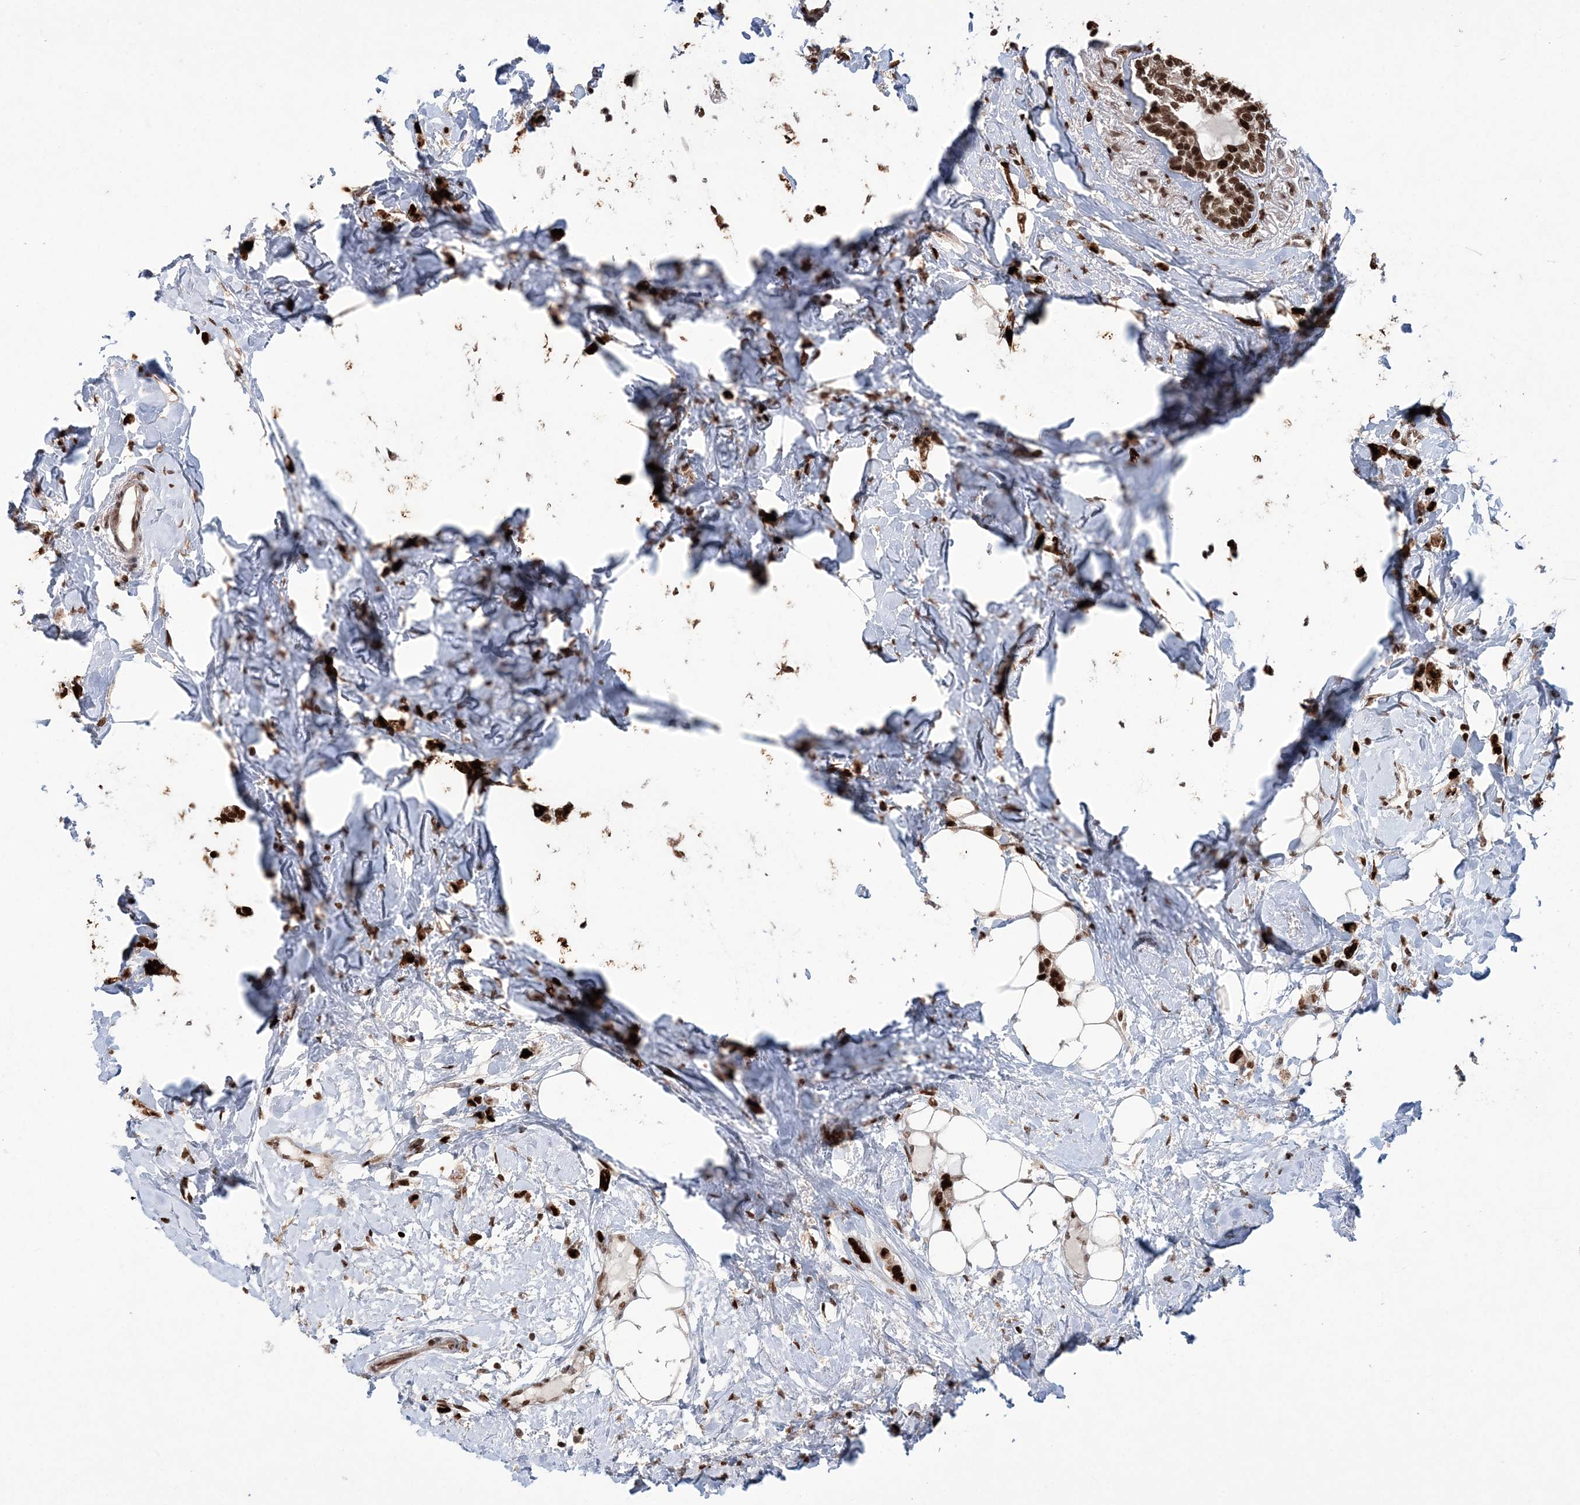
{"staining": {"intensity": "strong", "quantity": ">75%", "location": "nuclear"}, "tissue": "breast cancer", "cell_type": "Tumor cells", "image_type": "cancer", "snomed": [{"axis": "morphology", "description": "Normal tissue, NOS"}, {"axis": "morphology", "description": "Lobular carcinoma"}, {"axis": "topography", "description": "Breast"}], "caption": "Immunohistochemical staining of human breast lobular carcinoma shows high levels of strong nuclear staining in approximately >75% of tumor cells.", "gene": "LIG1", "patient": {"sex": "female", "age": 47}}